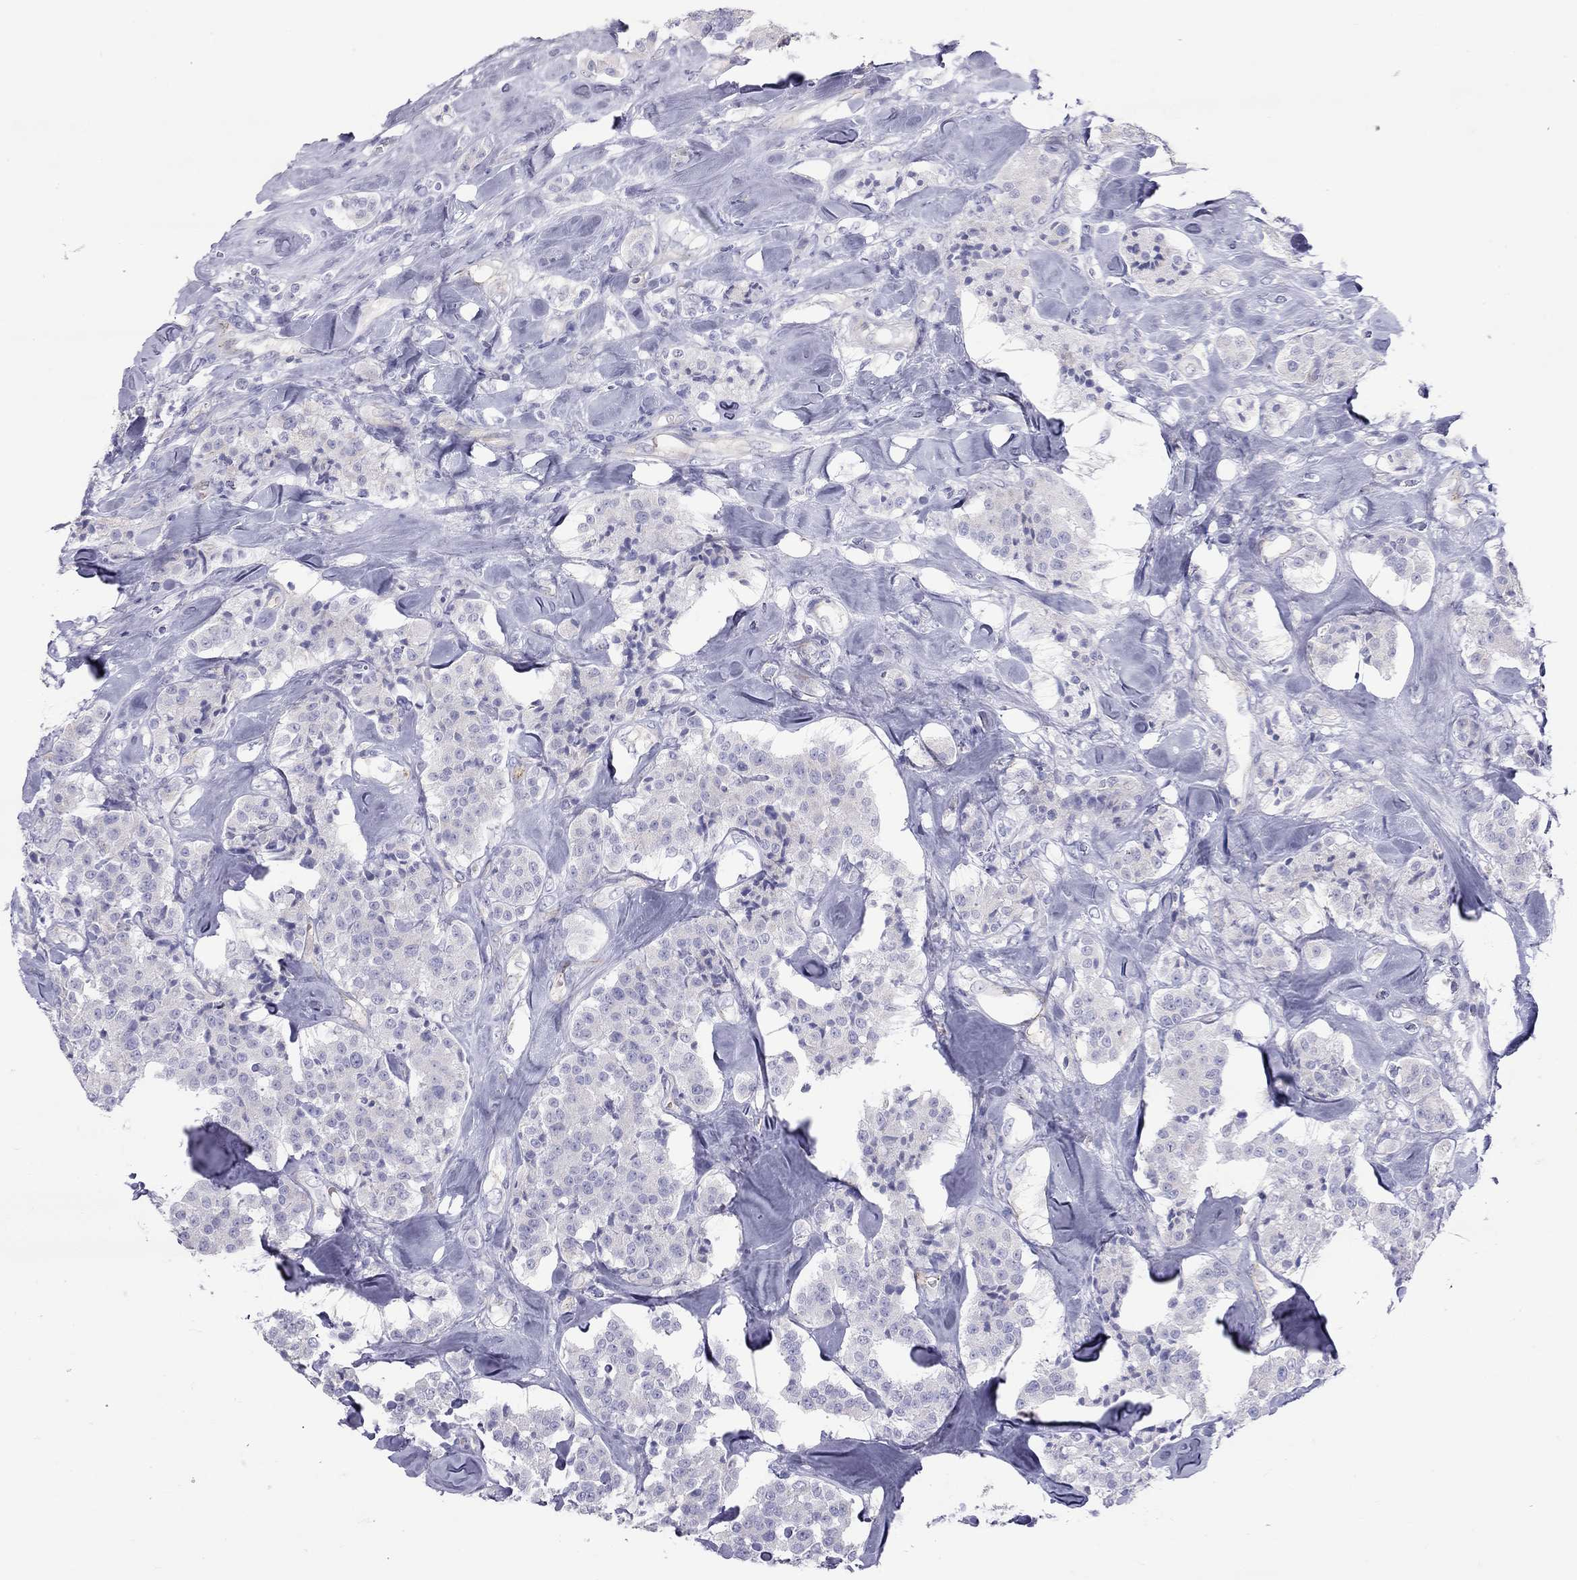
{"staining": {"intensity": "negative", "quantity": "none", "location": "none"}, "tissue": "carcinoid", "cell_type": "Tumor cells", "image_type": "cancer", "snomed": [{"axis": "morphology", "description": "Carcinoid, malignant, NOS"}, {"axis": "topography", "description": "Pancreas"}], "caption": "The immunohistochemistry (IHC) micrograph has no significant positivity in tumor cells of carcinoid (malignant) tissue. (DAB immunohistochemistry (IHC), high magnification).", "gene": "TDRD6", "patient": {"sex": "male", "age": 41}}